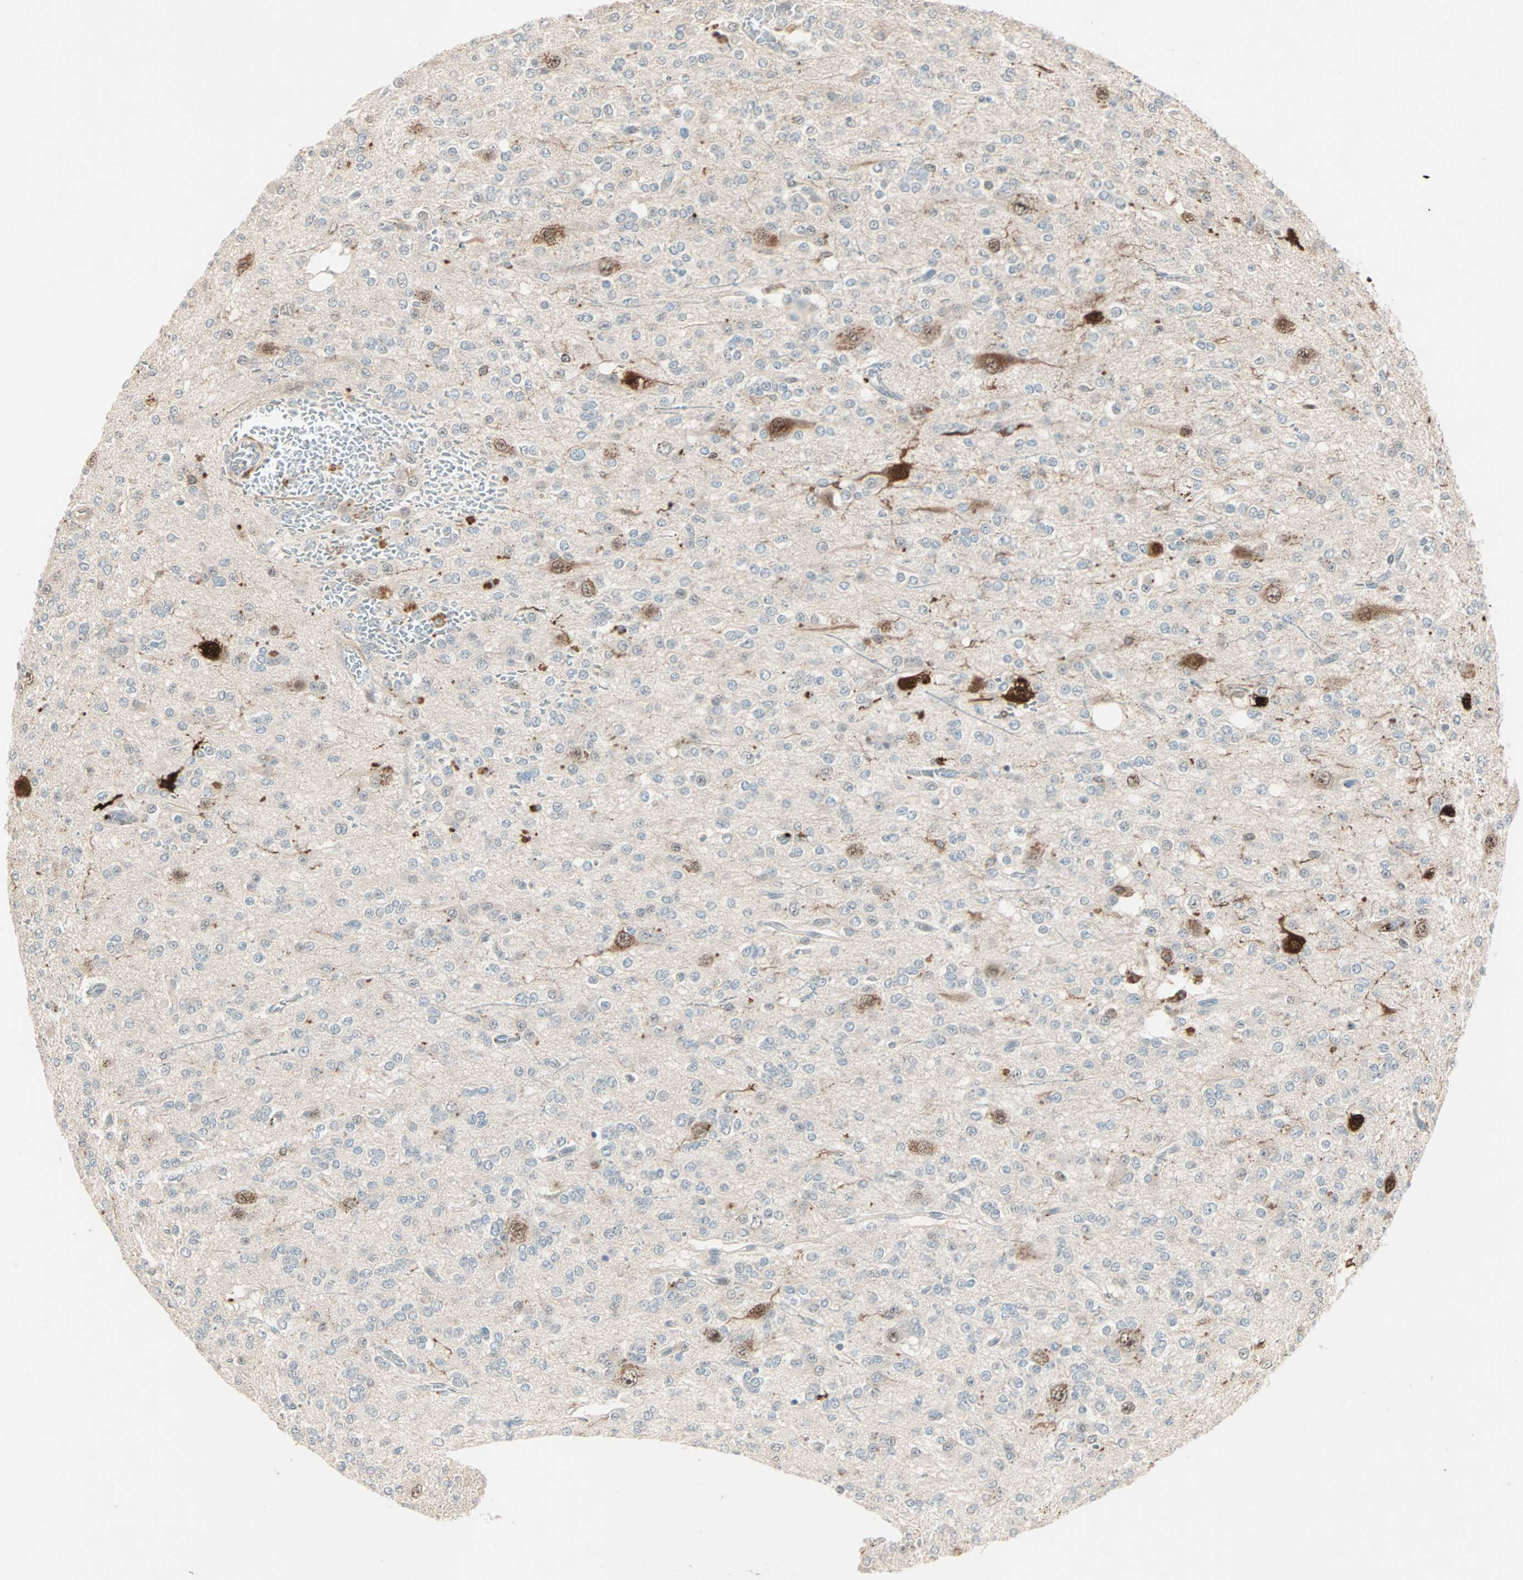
{"staining": {"intensity": "negative", "quantity": "none", "location": "none"}, "tissue": "glioma", "cell_type": "Tumor cells", "image_type": "cancer", "snomed": [{"axis": "morphology", "description": "Glioma, malignant, Low grade"}, {"axis": "topography", "description": "Brain"}], "caption": "A histopathology image of malignant low-grade glioma stained for a protein displays no brown staining in tumor cells.", "gene": "RTL6", "patient": {"sex": "male", "age": 38}}